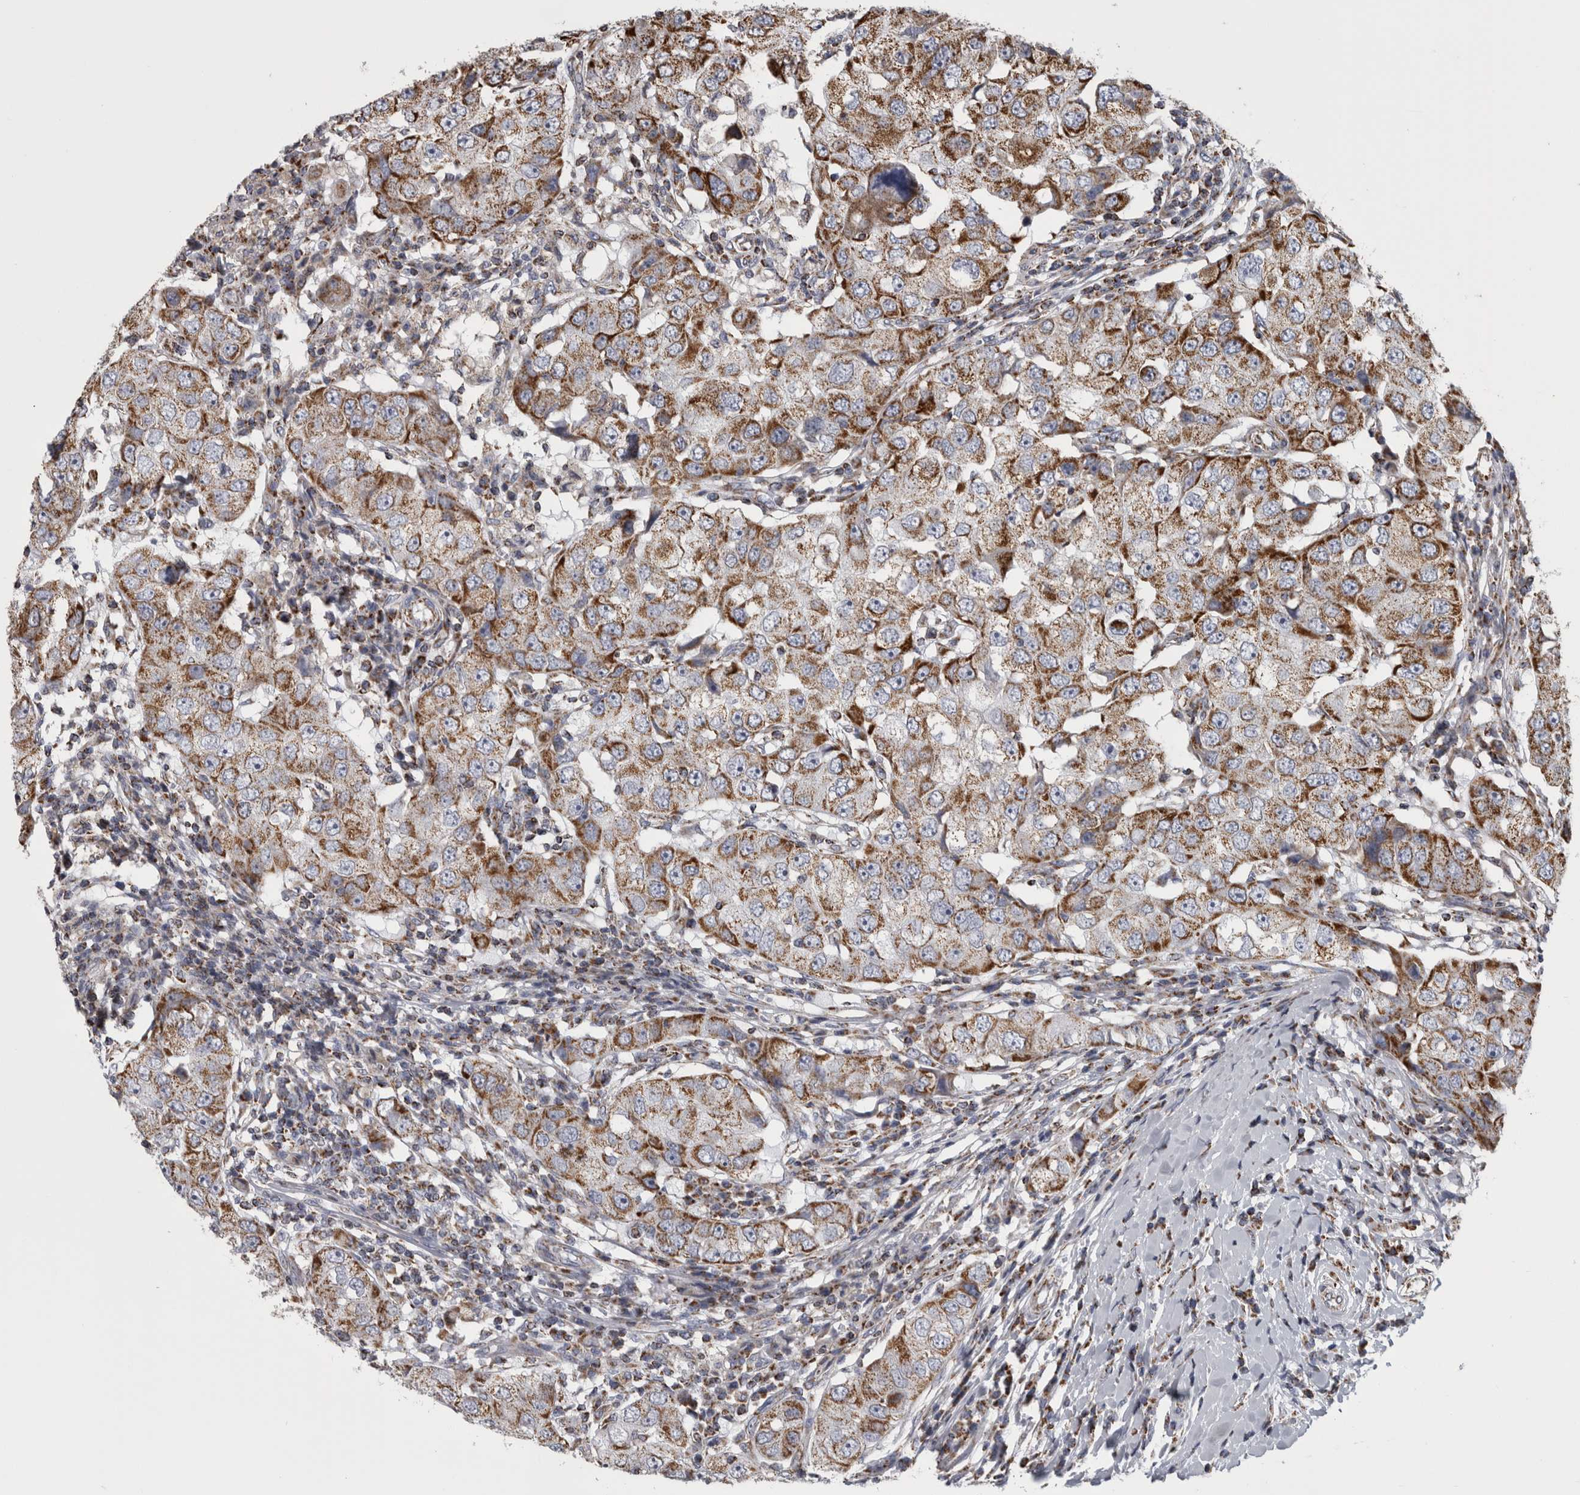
{"staining": {"intensity": "moderate", "quantity": ">75%", "location": "cytoplasmic/membranous"}, "tissue": "breast cancer", "cell_type": "Tumor cells", "image_type": "cancer", "snomed": [{"axis": "morphology", "description": "Duct carcinoma"}, {"axis": "topography", "description": "Breast"}], "caption": "The histopathology image demonstrates staining of breast cancer, revealing moderate cytoplasmic/membranous protein positivity (brown color) within tumor cells.", "gene": "MDH2", "patient": {"sex": "female", "age": 27}}